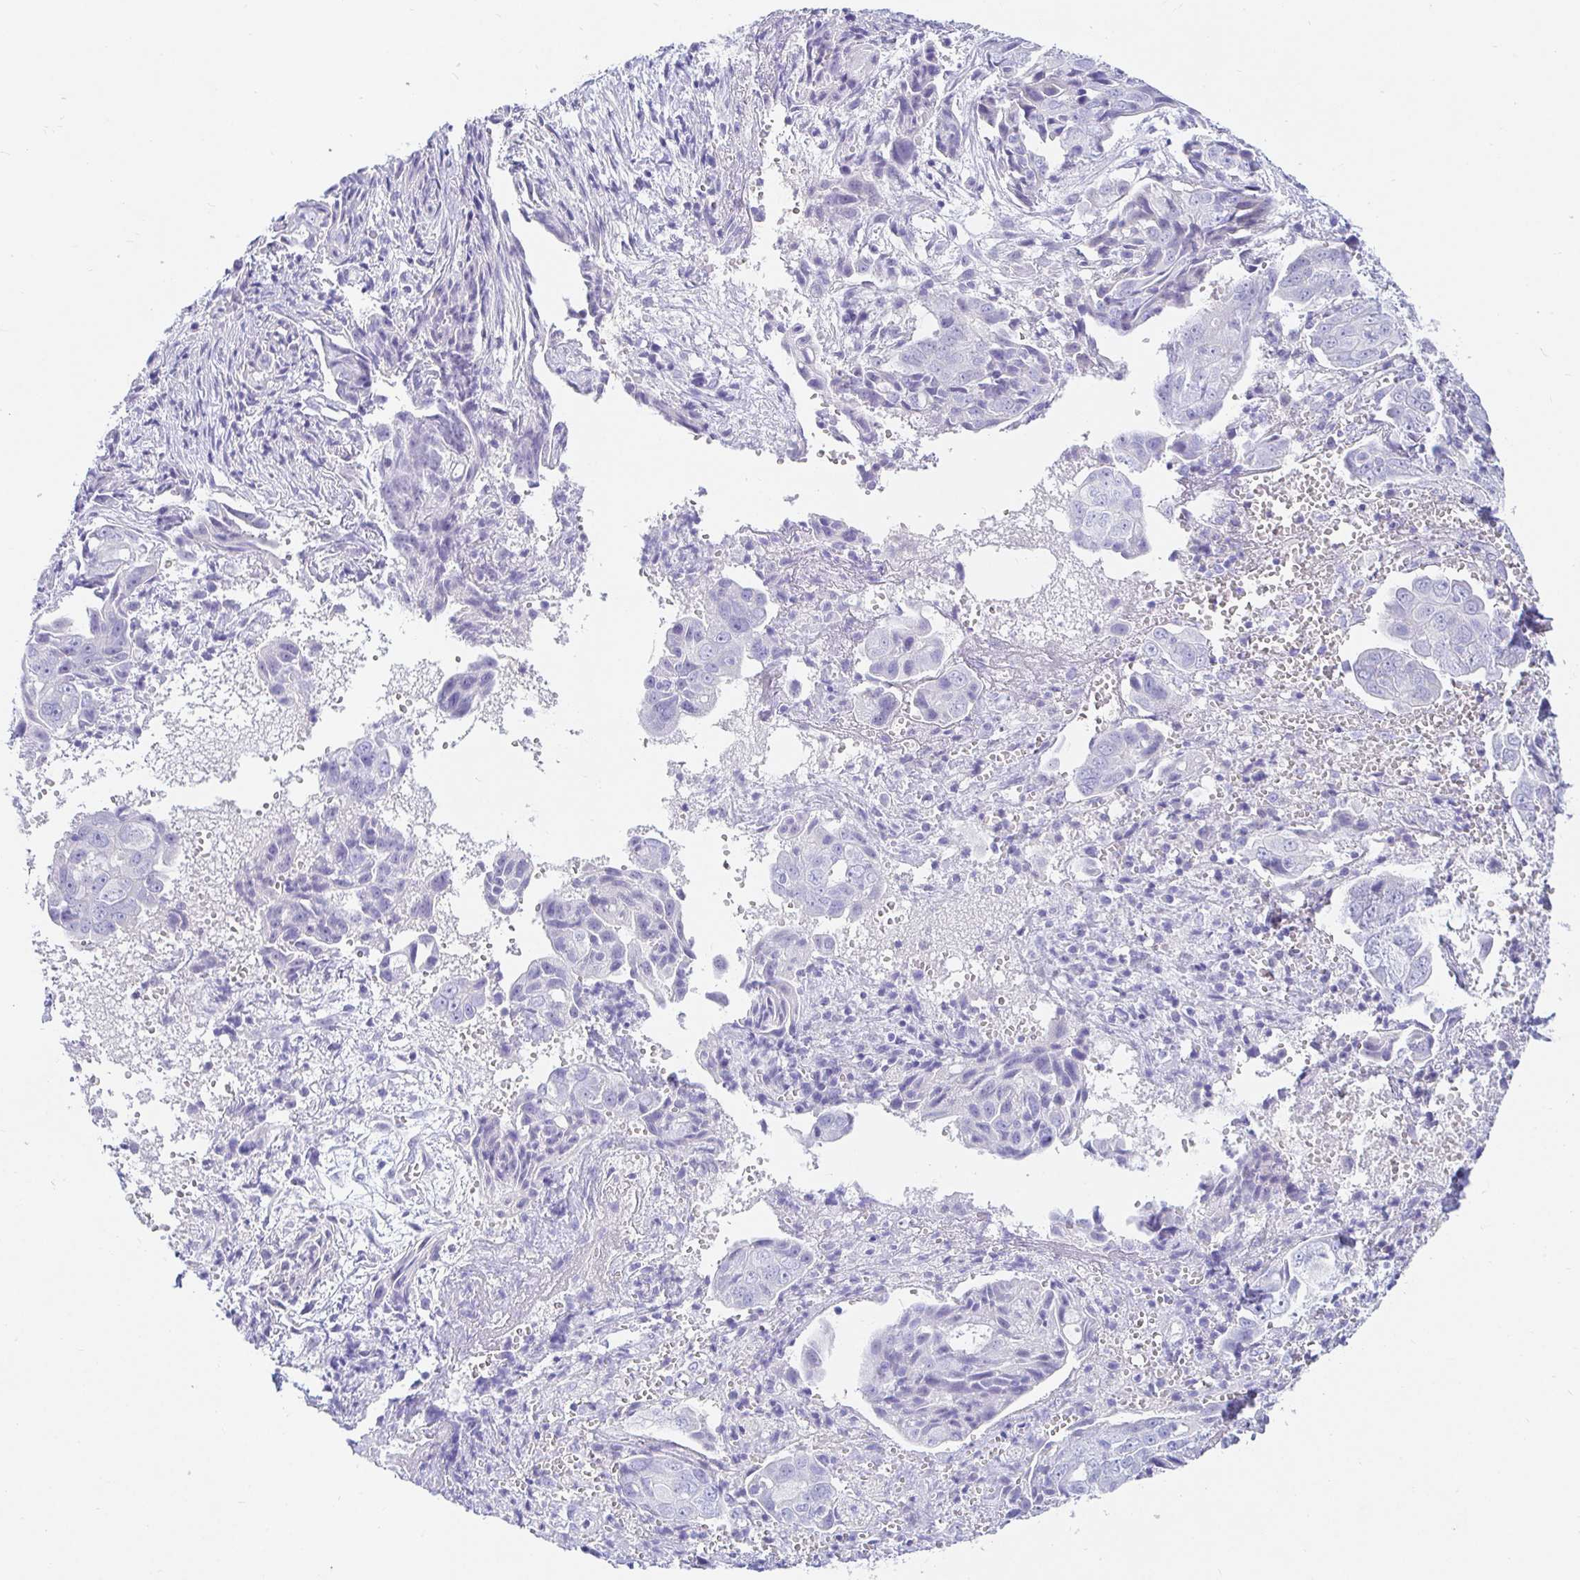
{"staining": {"intensity": "negative", "quantity": "none", "location": "none"}, "tissue": "ovarian cancer", "cell_type": "Tumor cells", "image_type": "cancer", "snomed": [{"axis": "morphology", "description": "Carcinoma, endometroid"}, {"axis": "topography", "description": "Ovary"}], "caption": "Tumor cells are negative for brown protein staining in endometroid carcinoma (ovarian).", "gene": "NR2E1", "patient": {"sex": "female", "age": 70}}